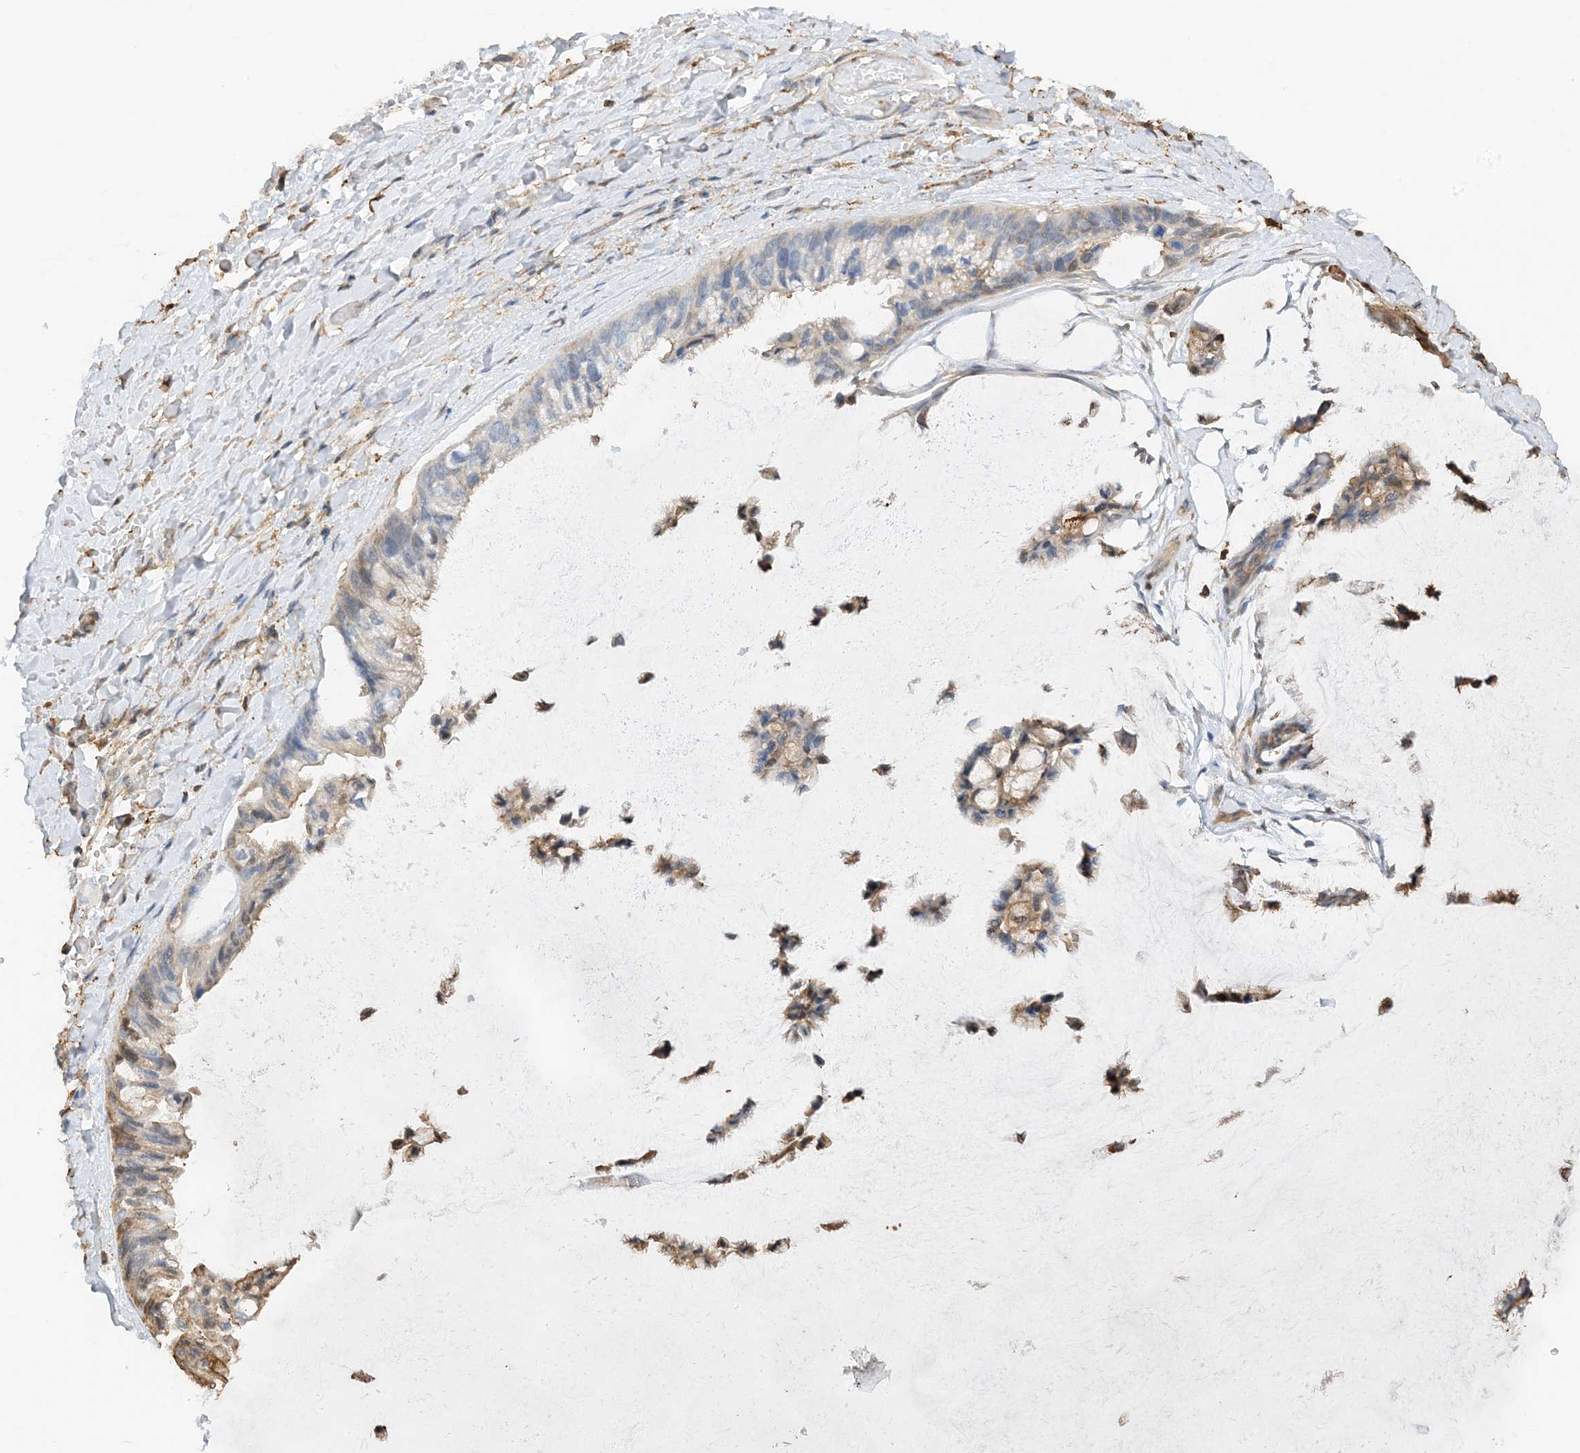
{"staining": {"intensity": "moderate", "quantity": "<25%", "location": "cytoplasmic/membranous"}, "tissue": "ovarian cancer", "cell_type": "Tumor cells", "image_type": "cancer", "snomed": [{"axis": "morphology", "description": "Cystadenocarcinoma, mucinous, NOS"}, {"axis": "topography", "description": "Ovary"}], "caption": "Tumor cells display low levels of moderate cytoplasmic/membranous positivity in about <25% of cells in human ovarian cancer (mucinous cystadenocarcinoma).", "gene": "PHACTR2", "patient": {"sex": "female", "age": 39}}